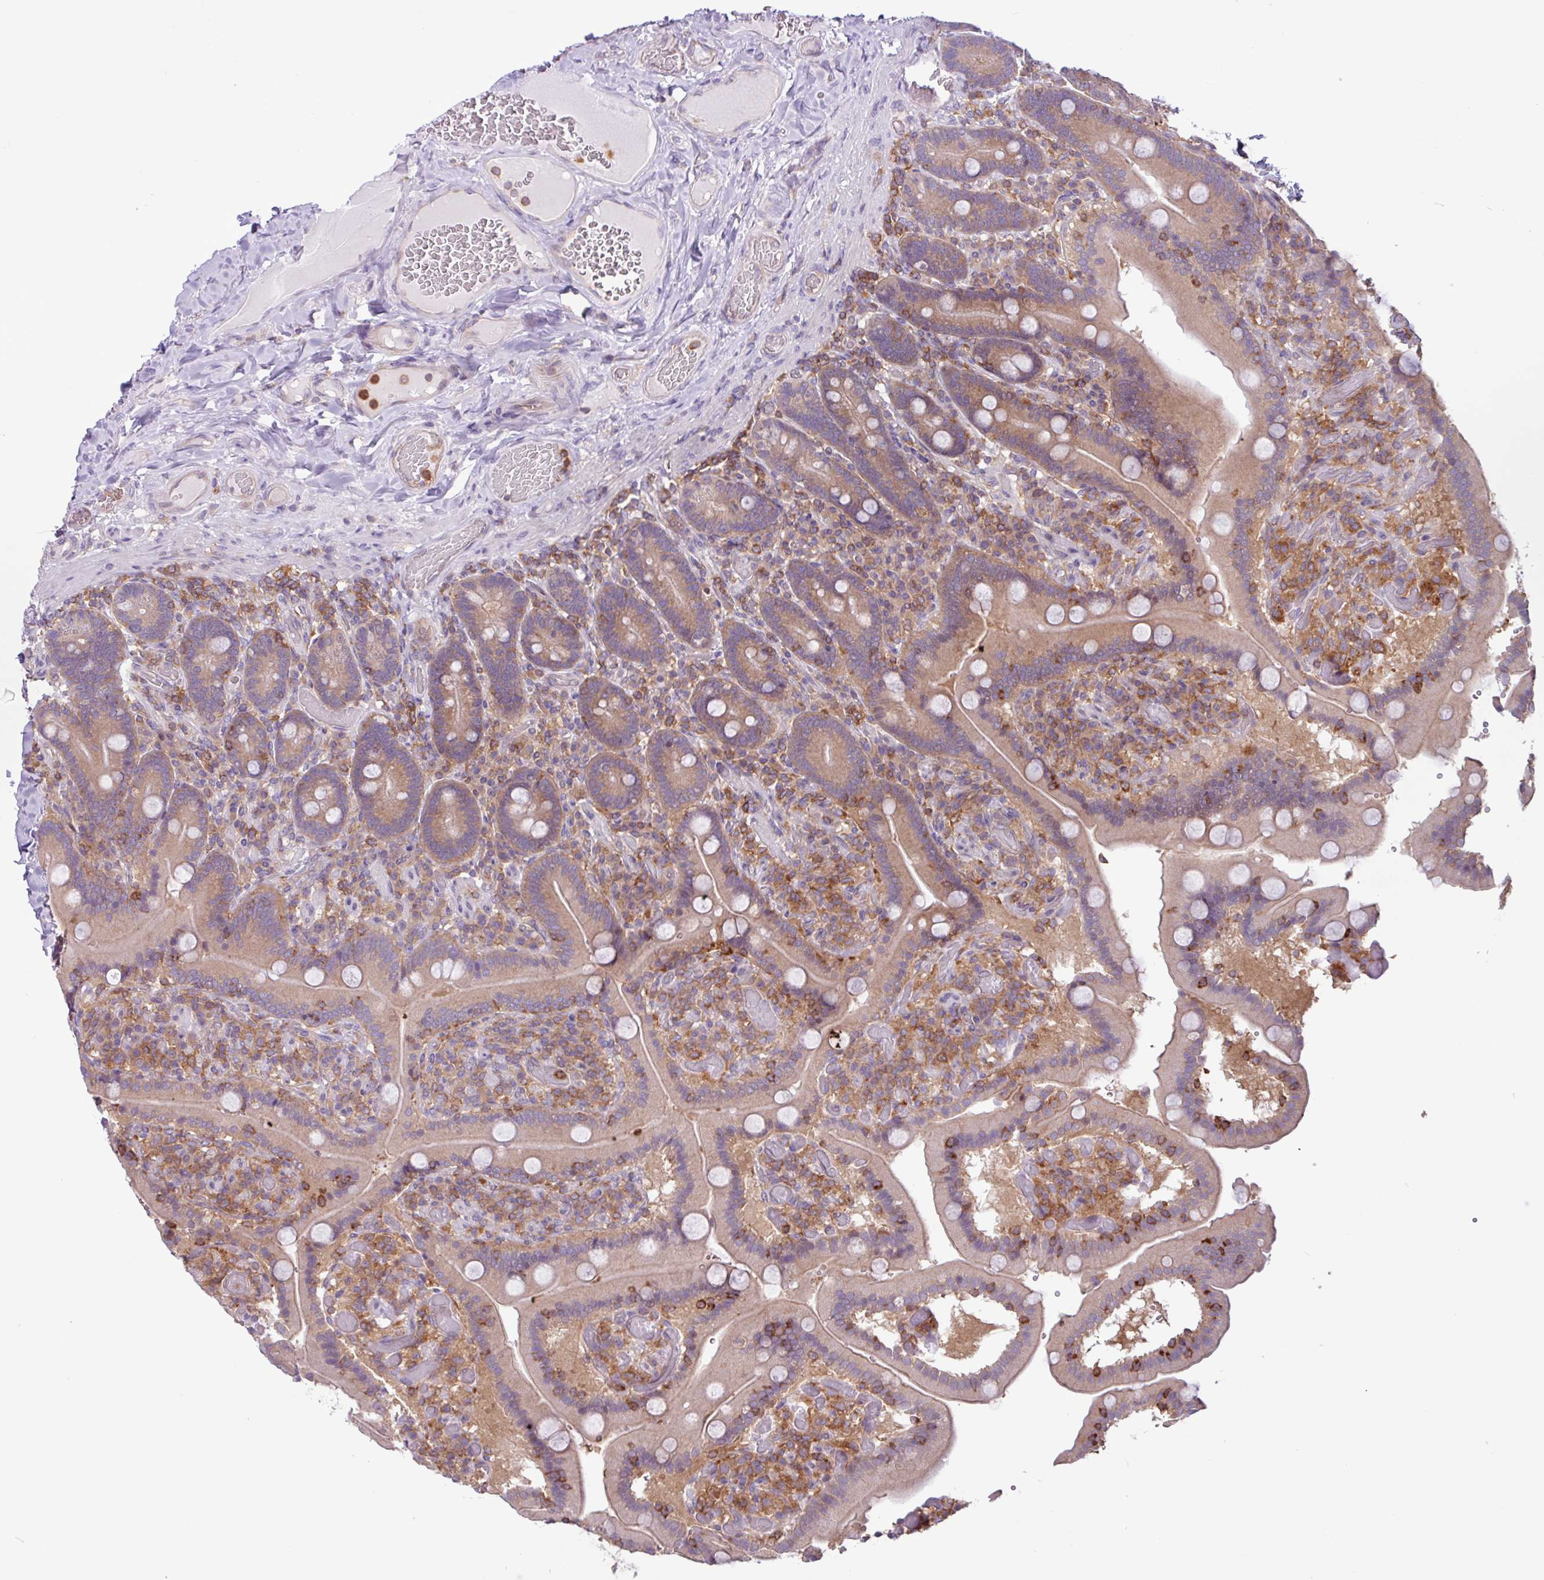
{"staining": {"intensity": "weak", "quantity": "25%-75%", "location": "cytoplasmic/membranous"}, "tissue": "duodenum", "cell_type": "Glandular cells", "image_type": "normal", "snomed": [{"axis": "morphology", "description": "Normal tissue, NOS"}, {"axis": "topography", "description": "Duodenum"}], "caption": "Immunohistochemical staining of unremarkable duodenum demonstrates 25%-75% levels of weak cytoplasmic/membranous protein expression in approximately 25%-75% of glandular cells.", "gene": "ACTR3B", "patient": {"sex": "female", "age": 62}}